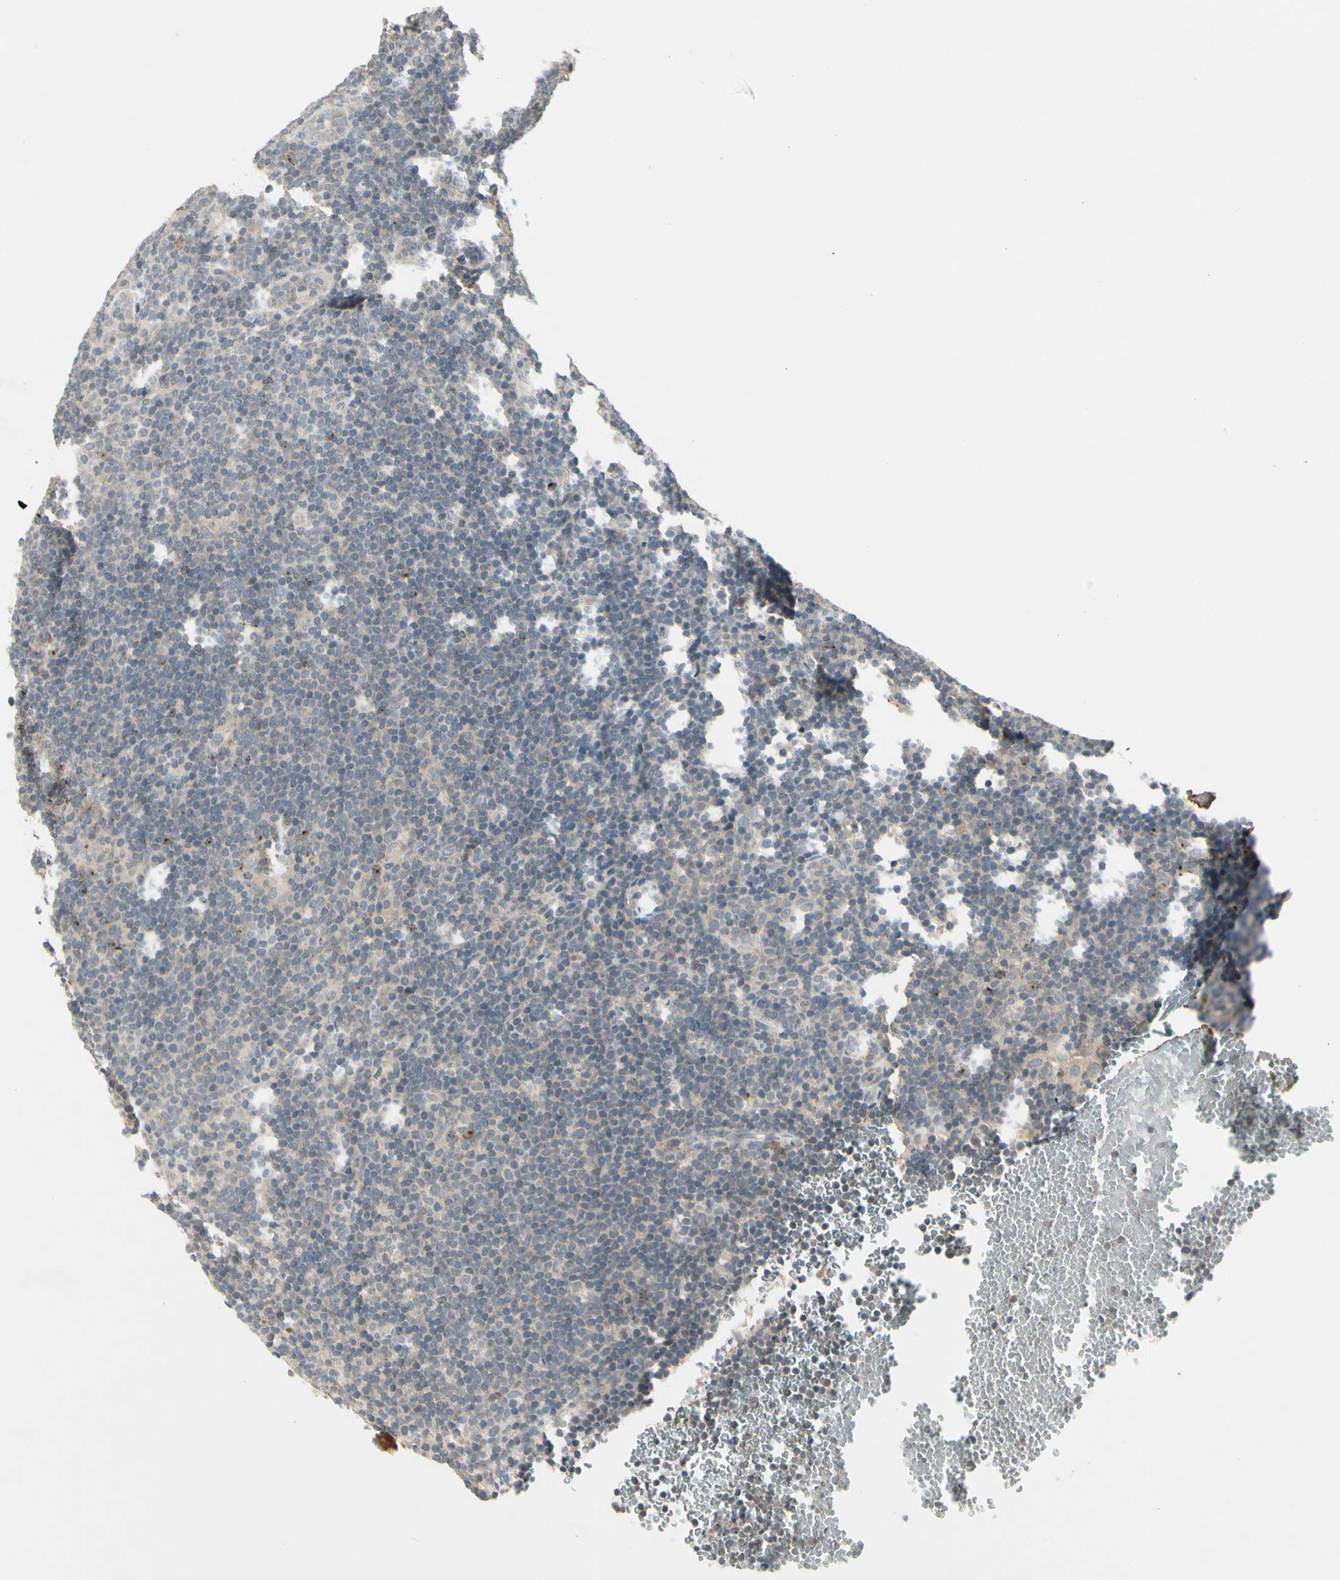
{"staining": {"intensity": "negative", "quantity": "none", "location": "none"}, "tissue": "lymphoma", "cell_type": "Tumor cells", "image_type": "cancer", "snomed": [{"axis": "morphology", "description": "Hodgkin's disease, NOS"}, {"axis": "topography", "description": "Lymph node"}], "caption": "This is an immunohistochemistry histopathology image of Hodgkin's disease. There is no staining in tumor cells.", "gene": "CCL4", "patient": {"sex": "female", "age": 57}}